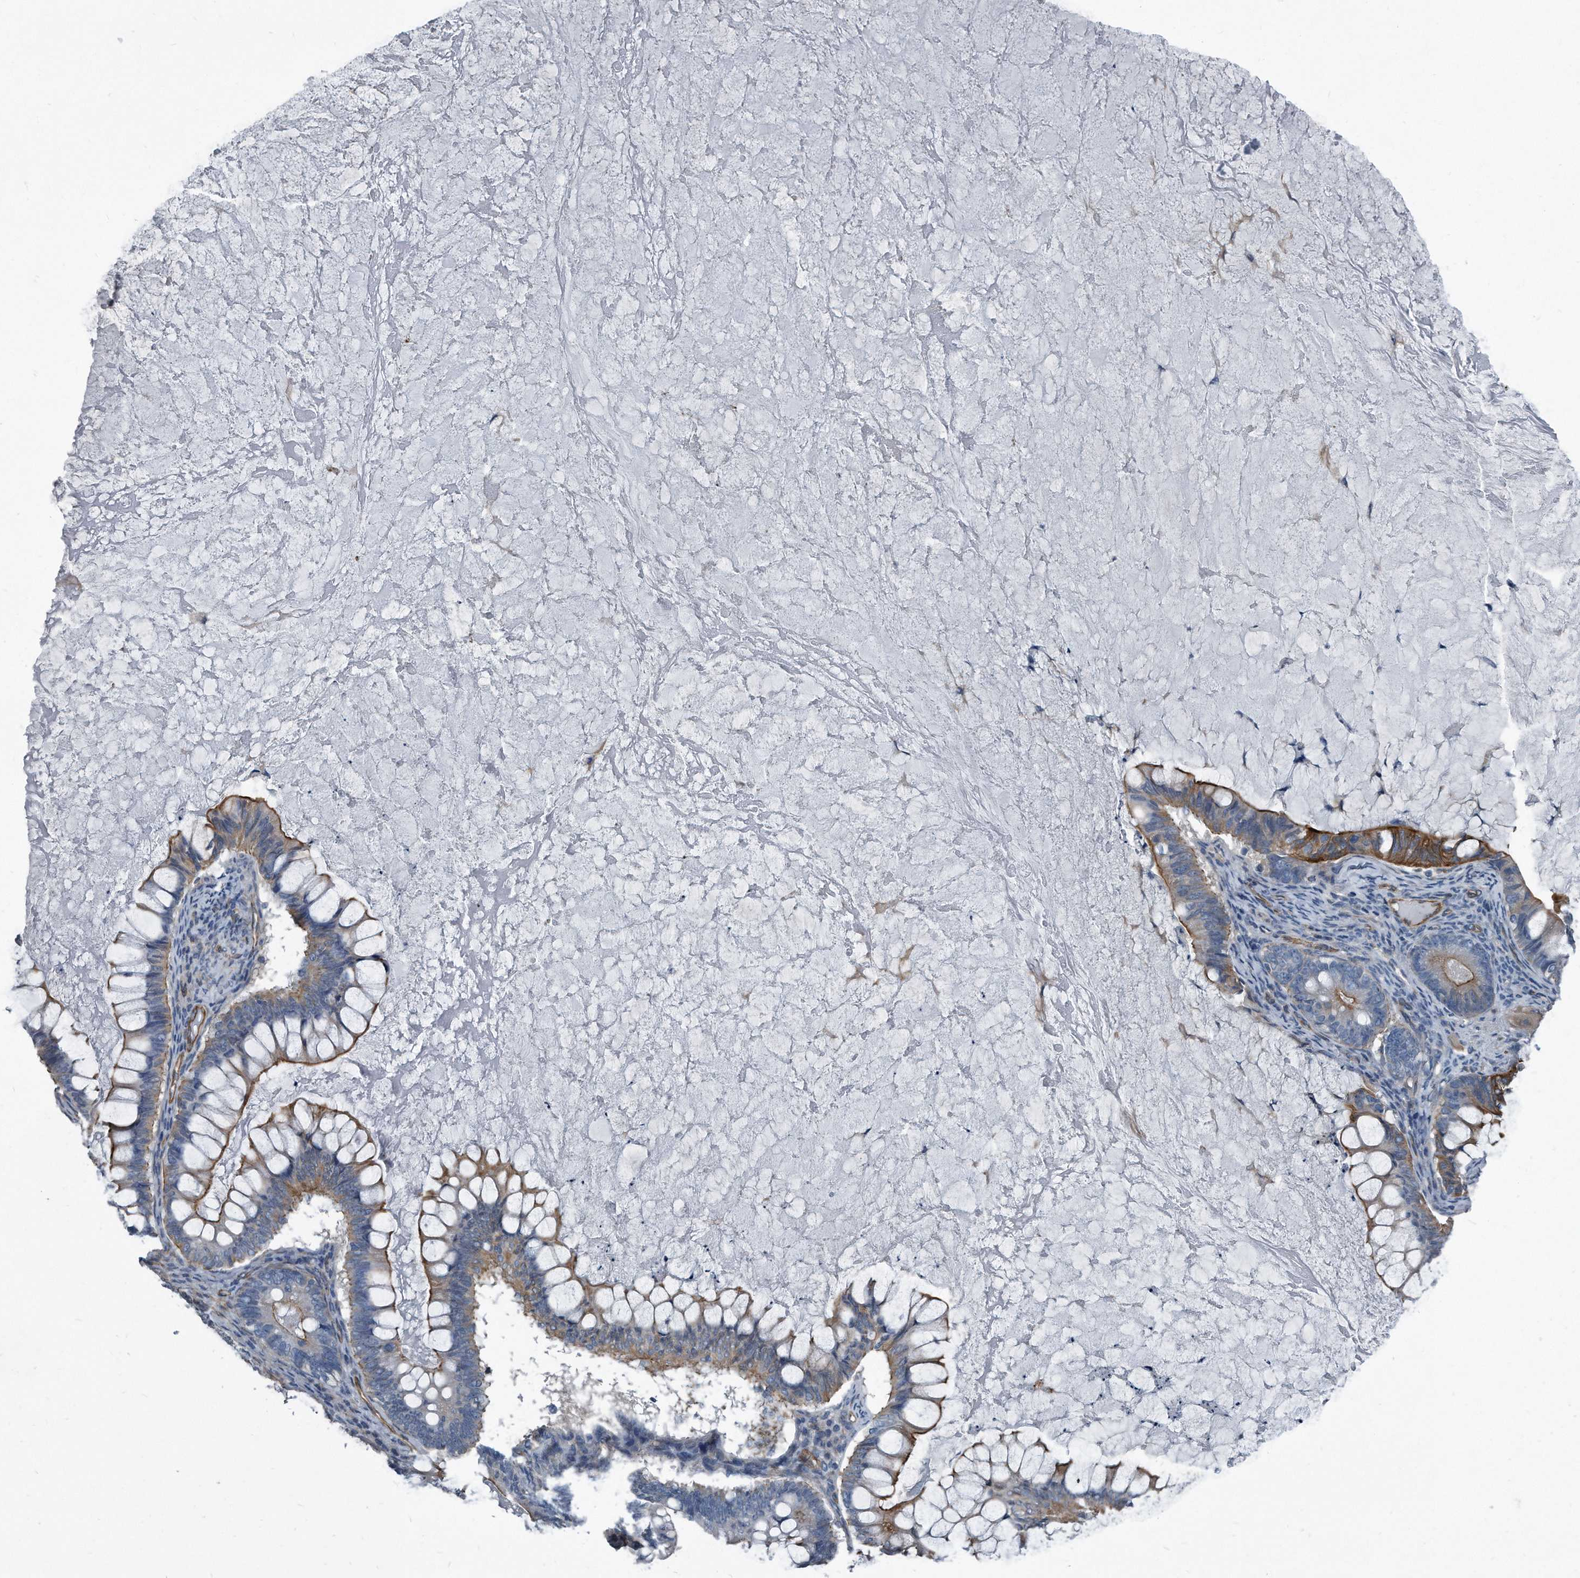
{"staining": {"intensity": "moderate", "quantity": "25%-75%", "location": "cytoplasmic/membranous"}, "tissue": "ovarian cancer", "cell_type": "Tumor cells", "image_type": "cancer", "snomed": [{"axis": "morphology", "description": "Cystadenocarcinoma, mucinous, NOS"}, {"axis": "topography", "description": "Ovary"}], "caption": "Immunohistochemical staining of ovarian cancer (mucinous cystadenocarcinoma) shows moderate cytoplasmic/membranous protein staining in about 25%-75% of tumor cells.", "gene": "PLEC", "patient": {"sex": "female", "age": 61}}